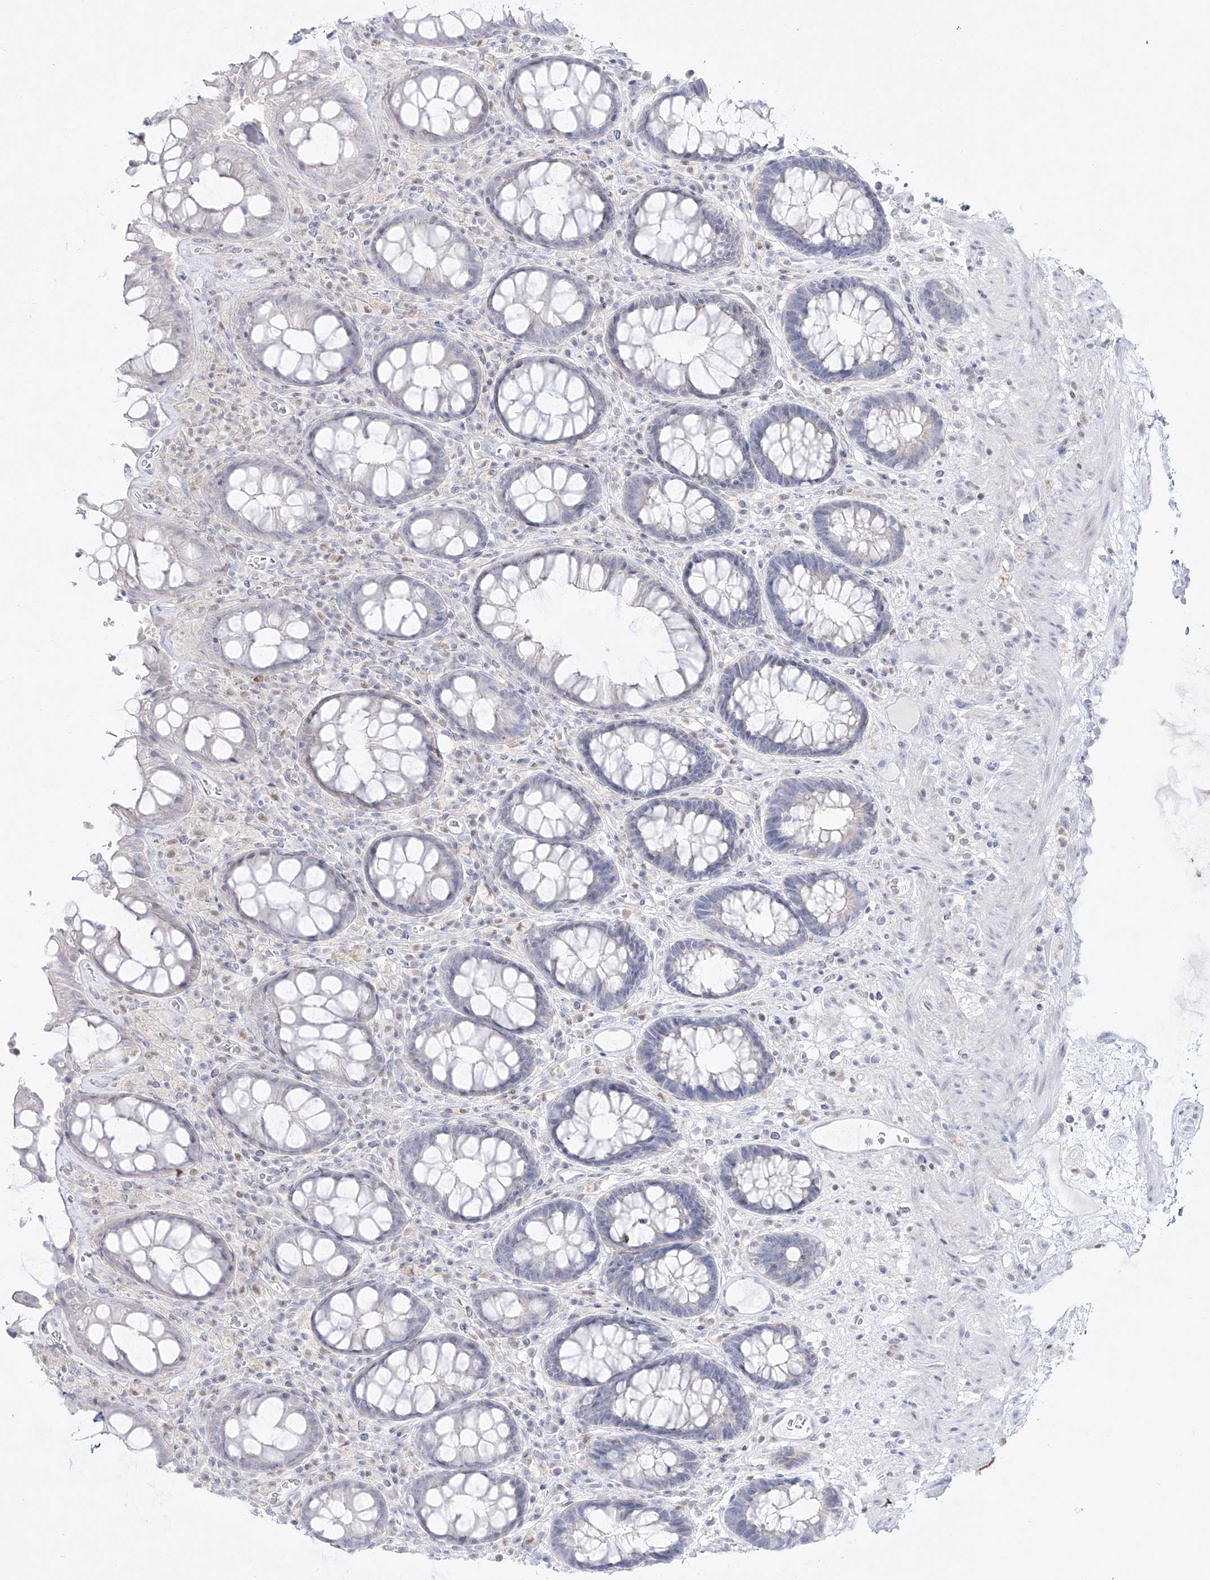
{"staining": {"intensity": "negative", "quantity": "none", "location": "none"}, "tissue": "rectum", "cell_type": "Glandular cells", "image_type": "normal", "snomed": [{"axis": "morphology", "description": "Normal tissue, NOS"}, {"axis": "topography", "description": "Rectum"}], "caption": "This image is of benign rectum stained with IHC to label a protein in brown with the nuclei are counter-stained blue. There is no staining in glandular cells.", "gene": "DMKN", "patient": {"sex": "male", "age": 64}}